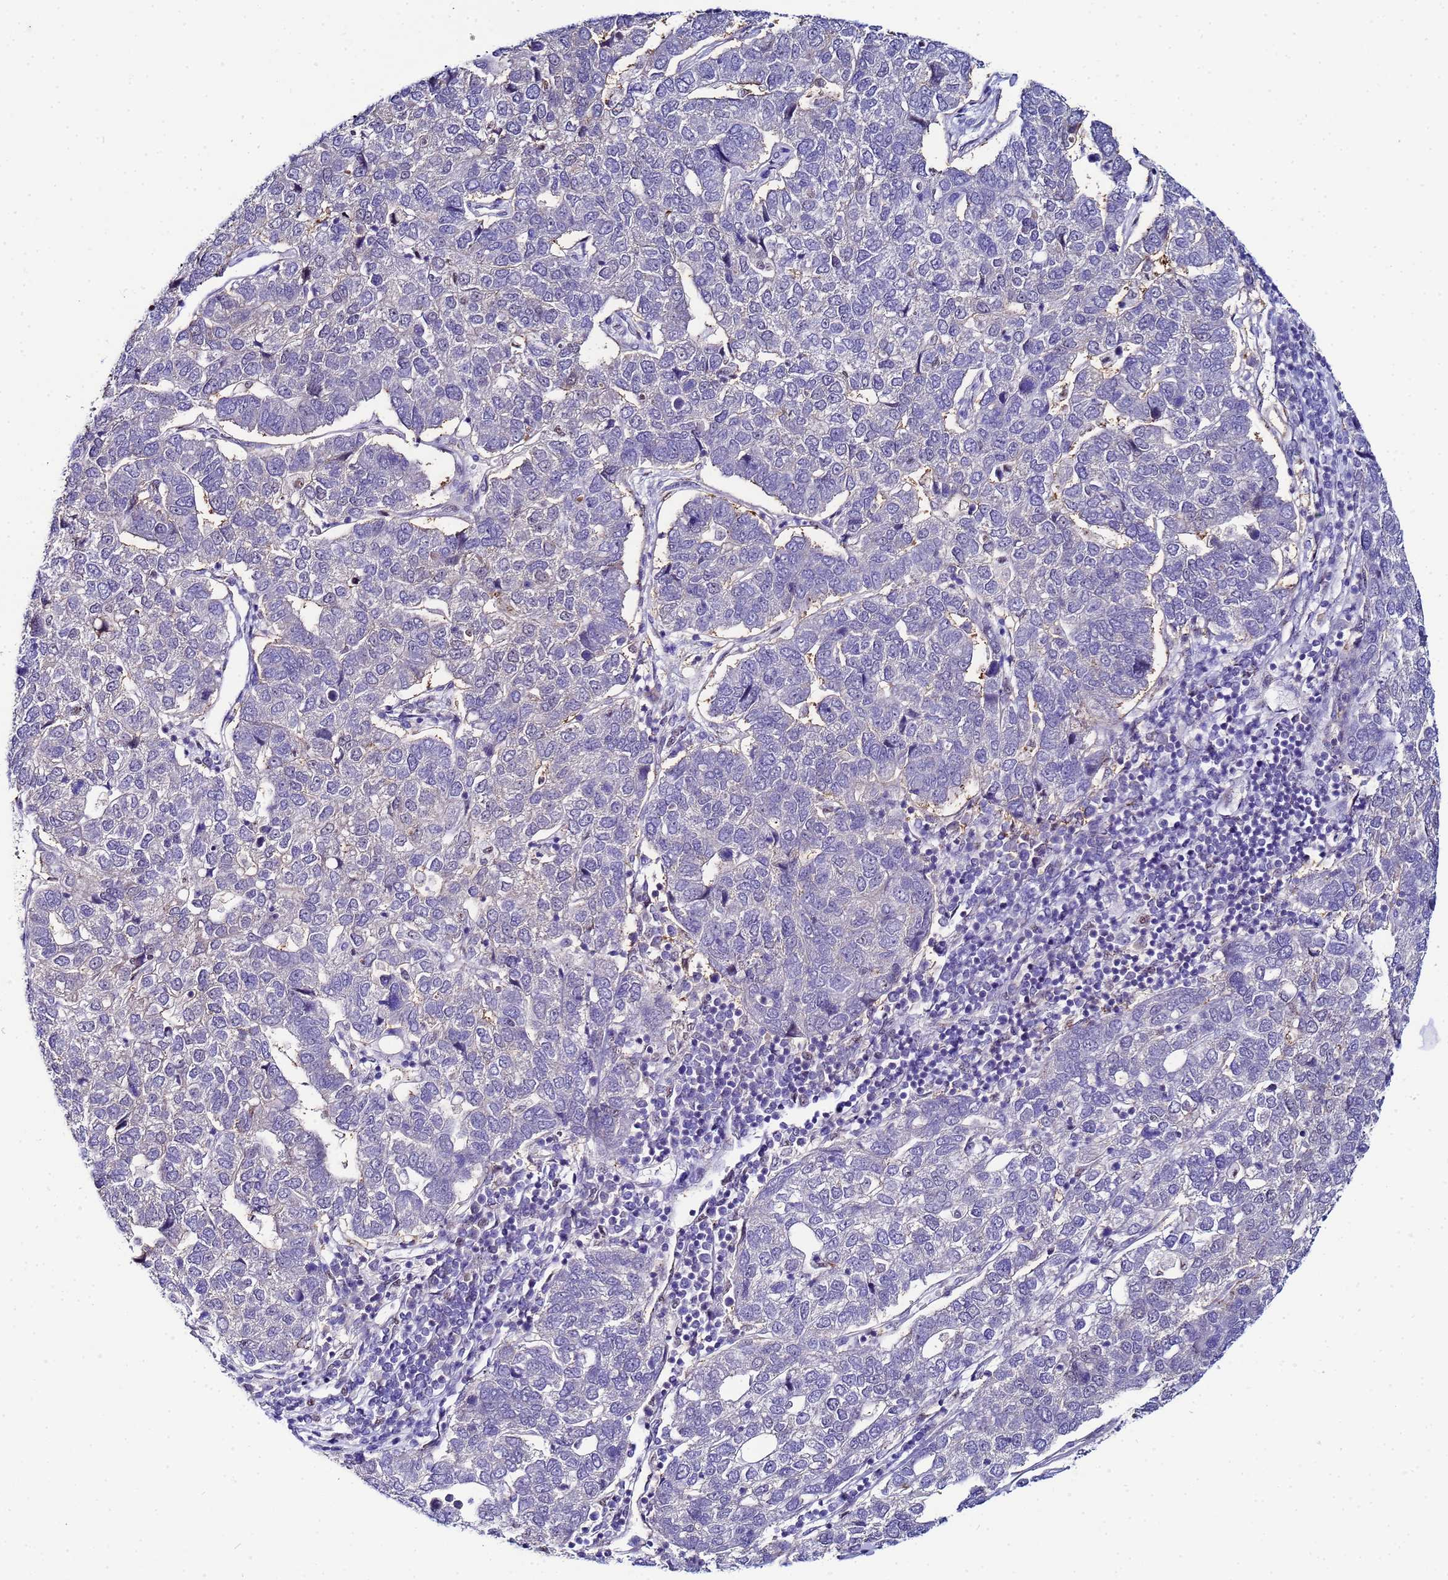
{"staining": {"intensity": "negative", "quantity": "none", "location": "none"}, "tissue": "pancreatic cancer", "cell_type": "Tumor cells", "image_type": "cancer", "snomed": [{"axis": "morphology", "description": "Adenocarcinoma, NOS"}, {"axis": "topography", "description": "Pancreas"}], "caption": "Human pancreatic cancer stained for a protein using IHC exhibits no expression in tumor cells.", "gene": "SLC25A37", "patient": {"sex": "female", "age": 61}}